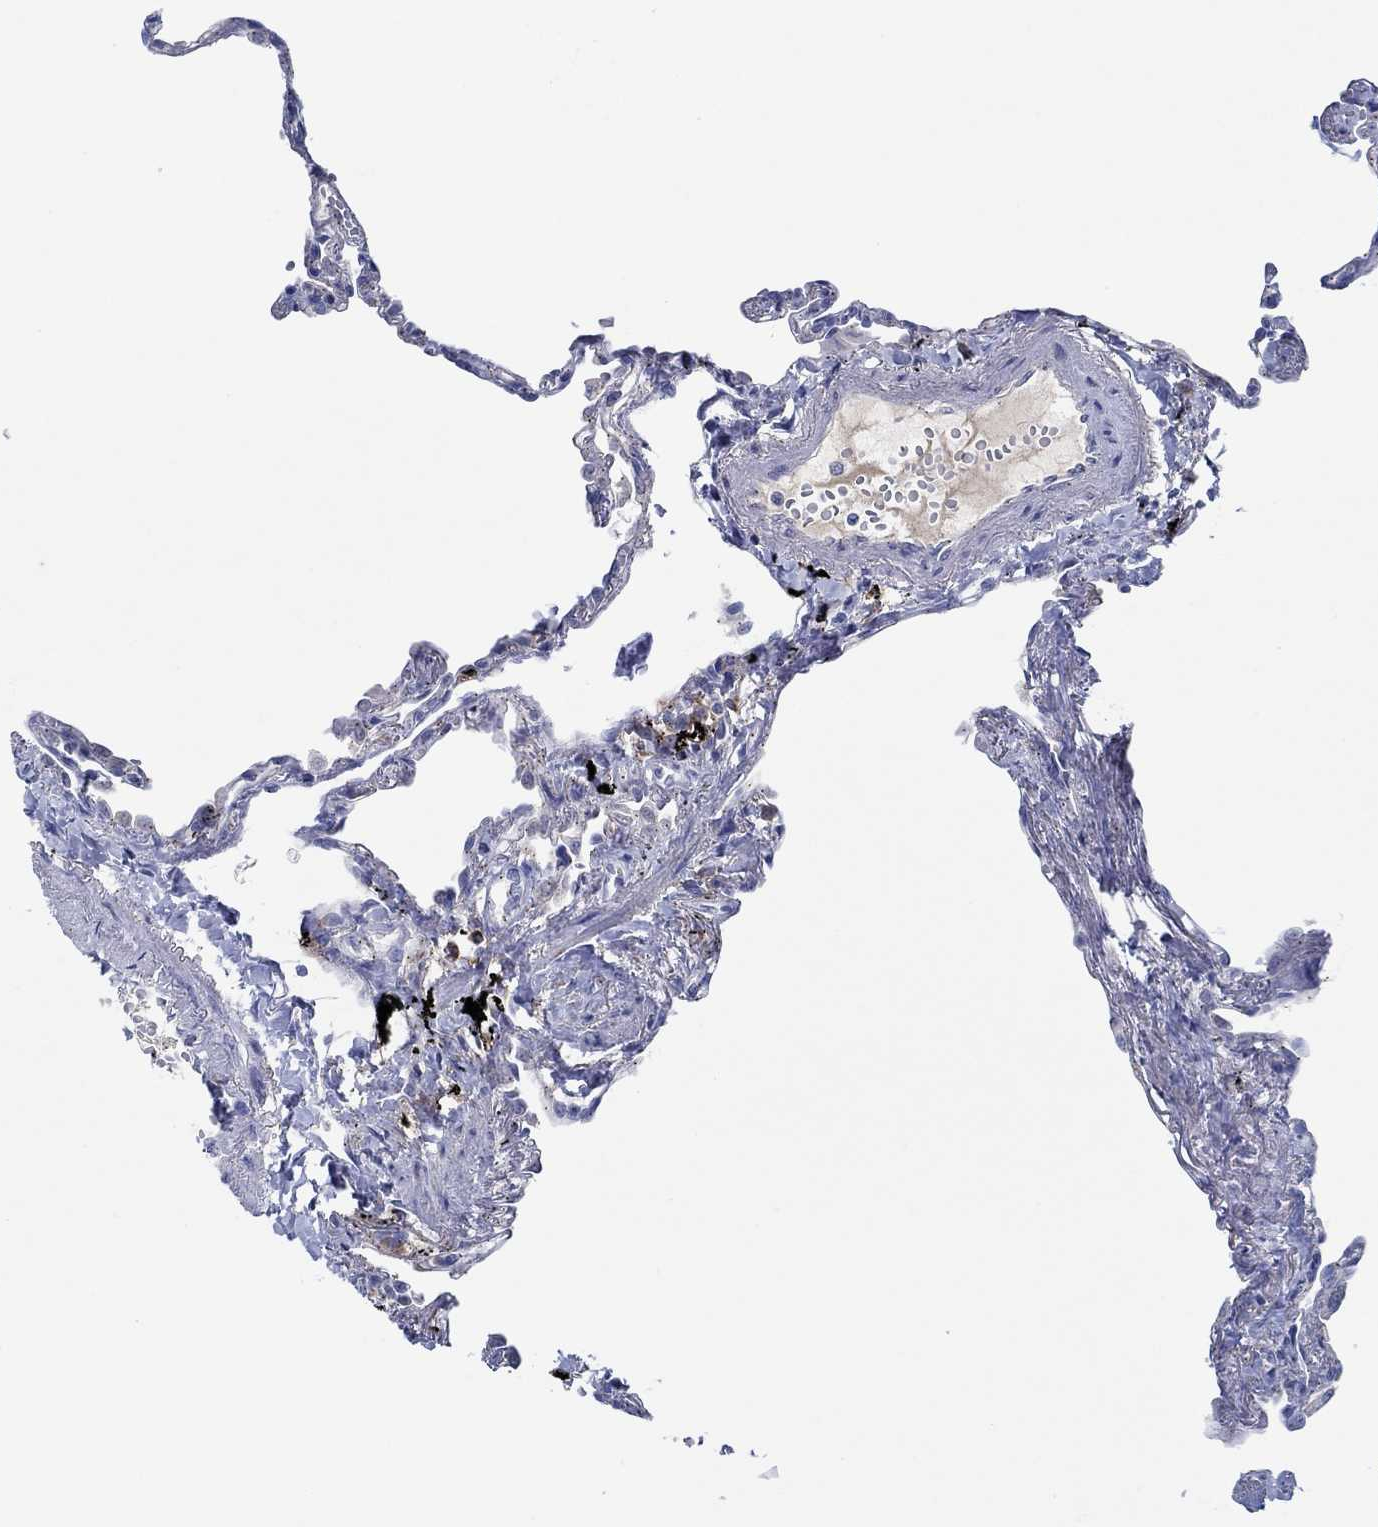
{"staining": {"intensity": "negative", "quantity": "none", "location": "none"}, "tissue": "lung", "cell_type": "Alveolar cells", "image_type": "normal", "snomed": [{"axis": "morphology", "description": "Normal tissue, NOS"}, {"axis": "topography", "description": "Lung"}], "caption": "Human lung stained for a protein using IHC shows no positivity in alveolar cells.", "gene": "CPM", "patient": {"sex": "male", "age": 78}}